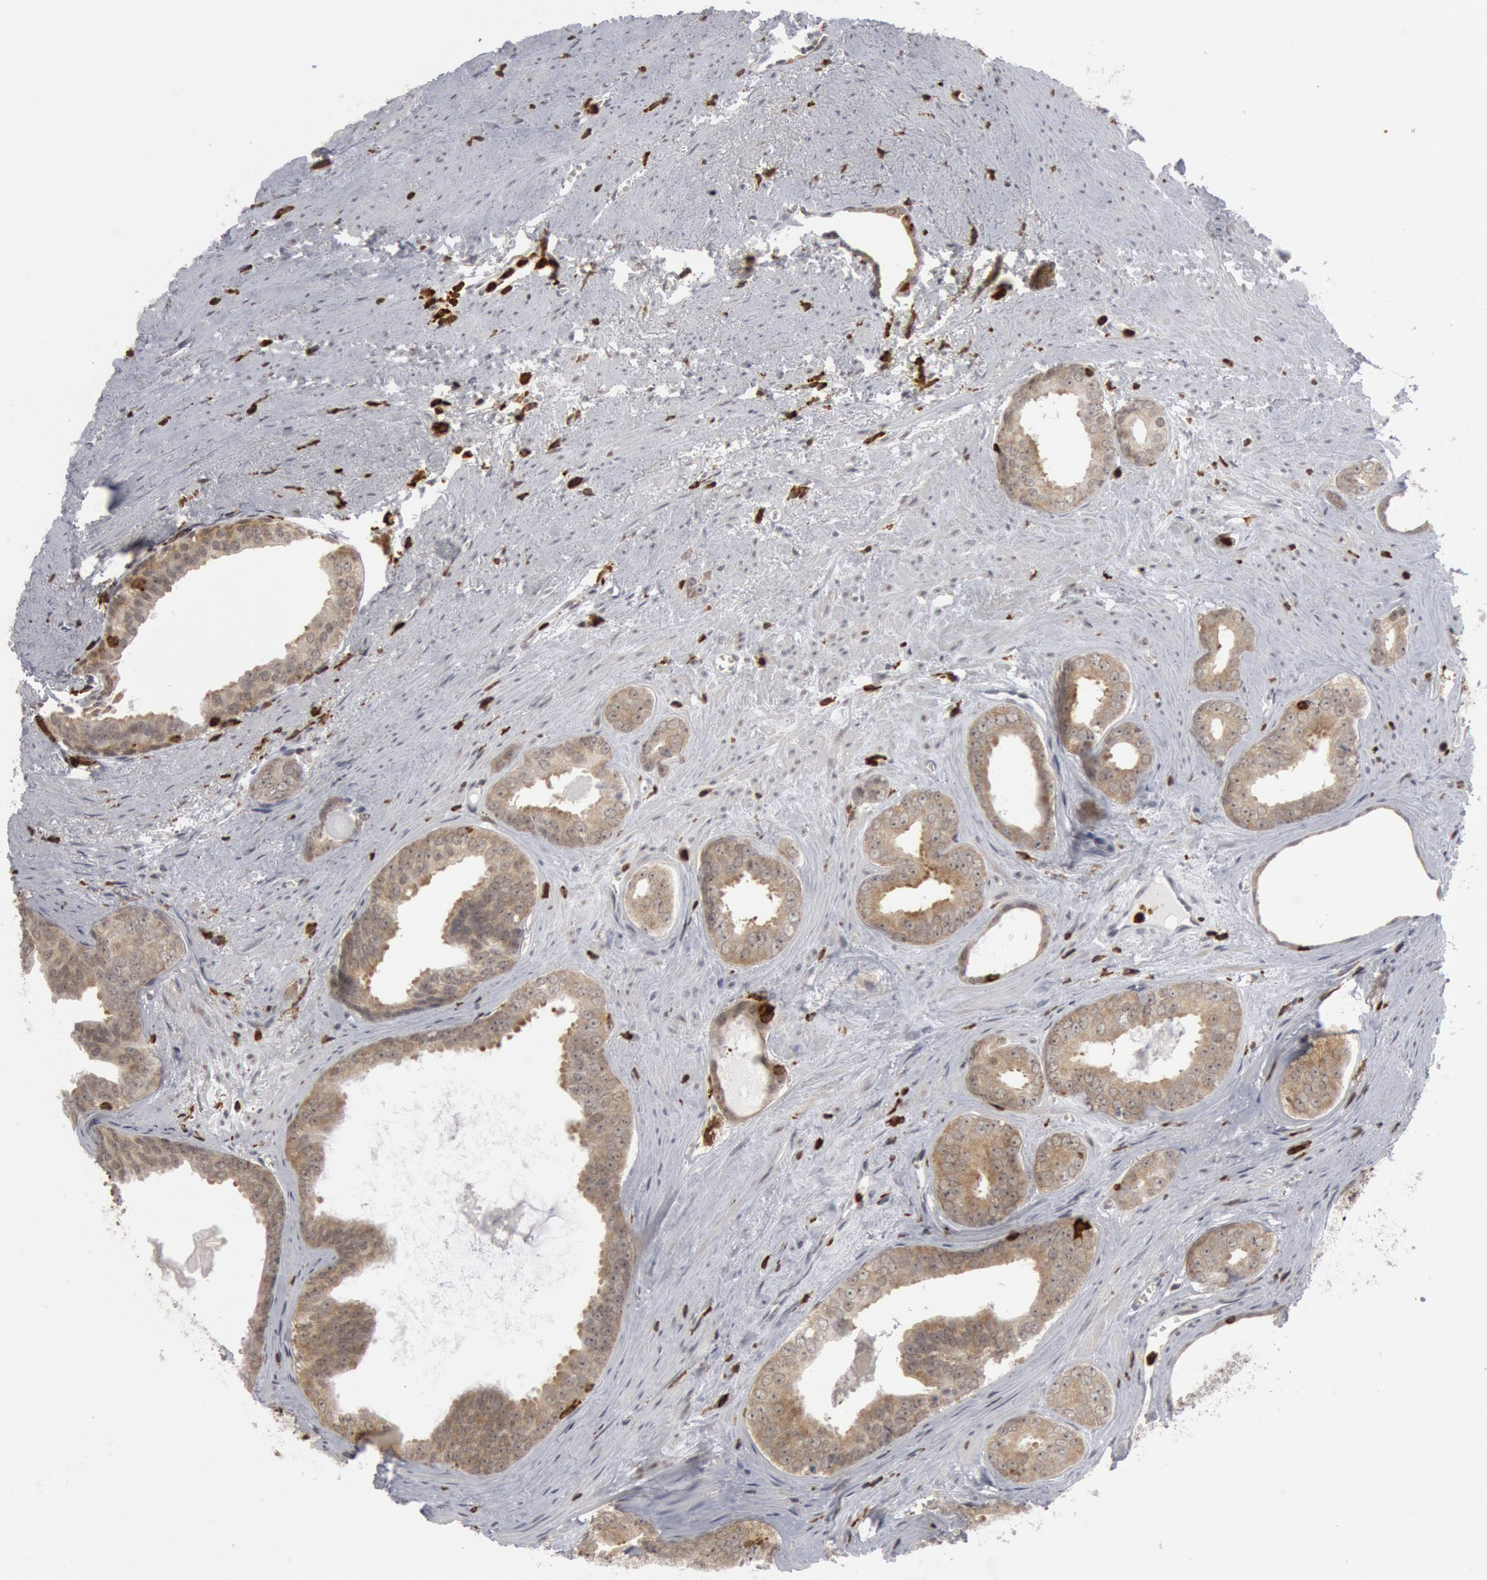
{"staining": {"intensity": "weak", "quantity": ">75%", "location": "cytoplasmic/membranous,nuclear"}, "tissue": "prostate cancer", "cell_type": "Tumor cells", "image_type": "cancer", "snomed": [{"axis": "morphology", "description": "Adenocarcinoma, Medium grade"}, {"axis": "topography", "description": "Prostate"}], "caption": "Human adenocarcinoma (medium-grade) (prostate) stained for a protein (brown) reveals weak cytoplasmic/membranous and nuclear positive staining in about >75% of tumor cells.", "gene": "PTPN6", "patient": {"sex": "male", "age": 79}}